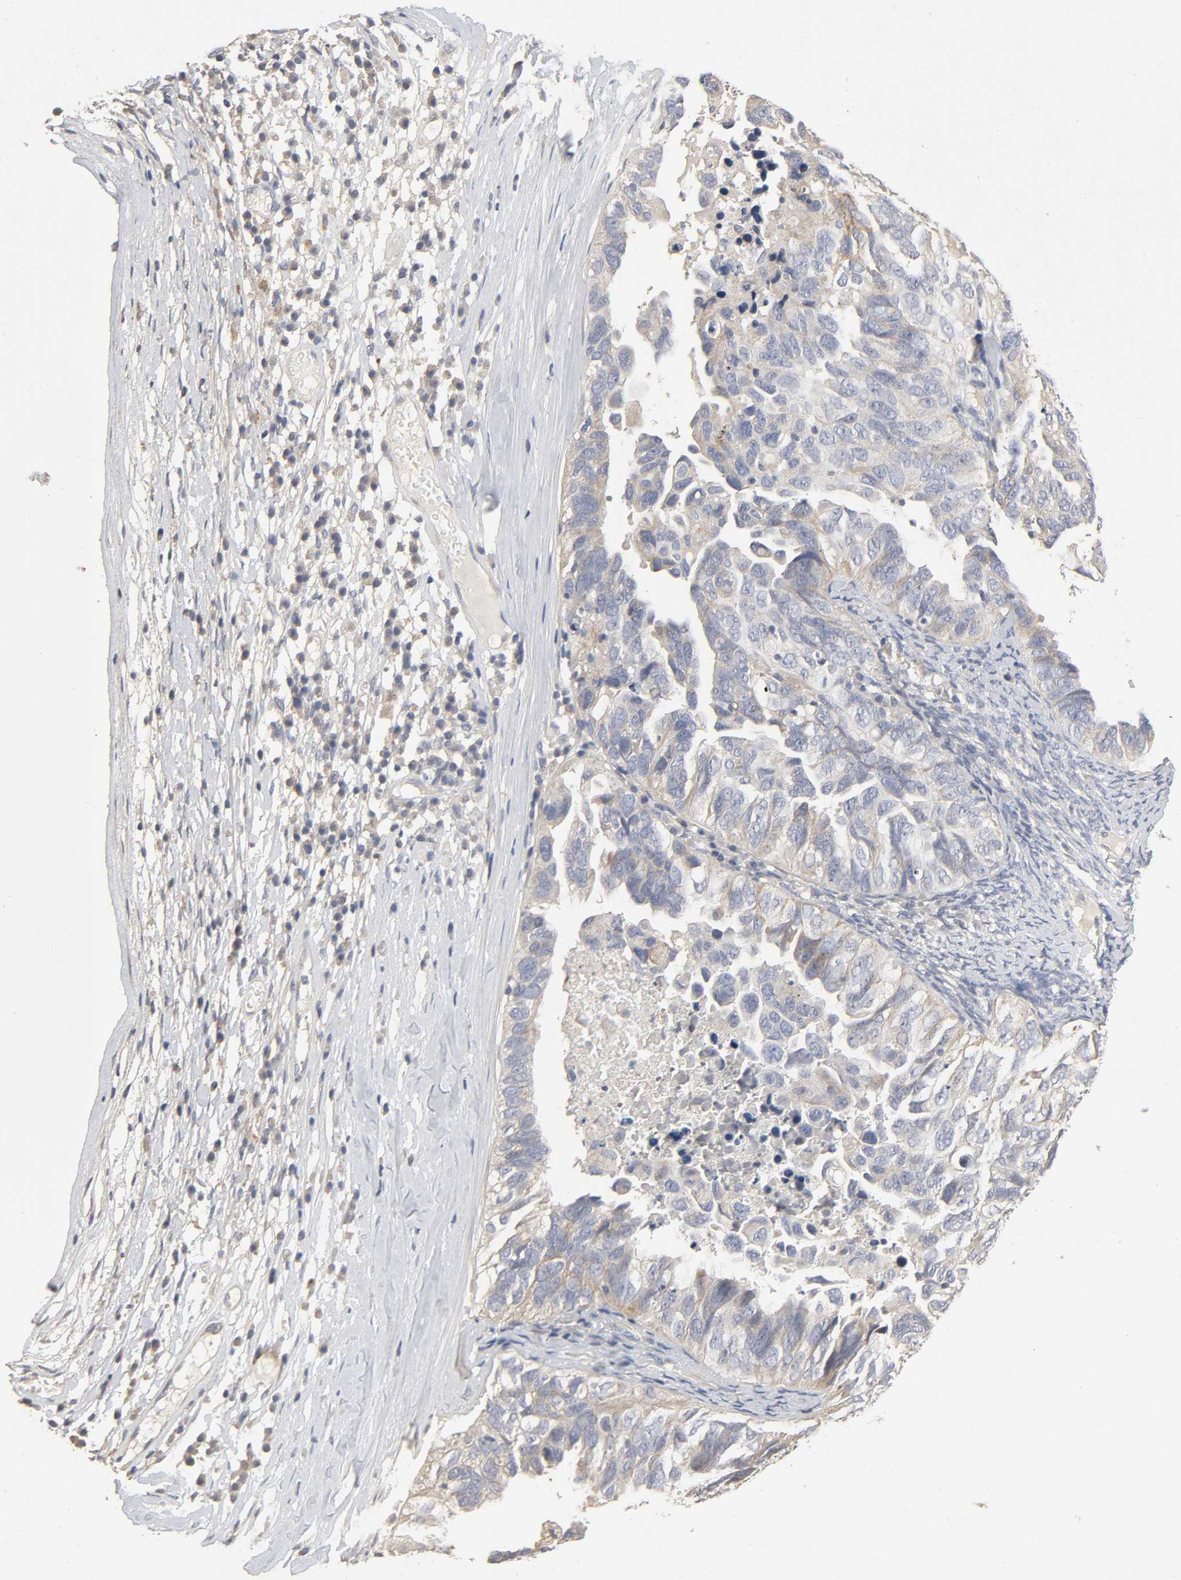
{"staining": {"intensity": "weak", "quantity": ">75%", "location": "cytoplasmic/membranous"}, "tissue": "ovarian cancer", "cell_type": "Tumor cells", "image_type": "cancer", "snomed": [{"axis": "morphology", "description": "Cystadenocarcinoma, serous, NOS"}, {"axis": "topography", "description": "Ovary"}], "caption": "Human ovarian serous cystadenocarcinoma stained with a brown dye exhibits weak cytoplasmic/membranous positive staining in approximately >75% of tumor cells.", "gene": "SLC10A2", "patient": {"sex": "female", "age": 82}}